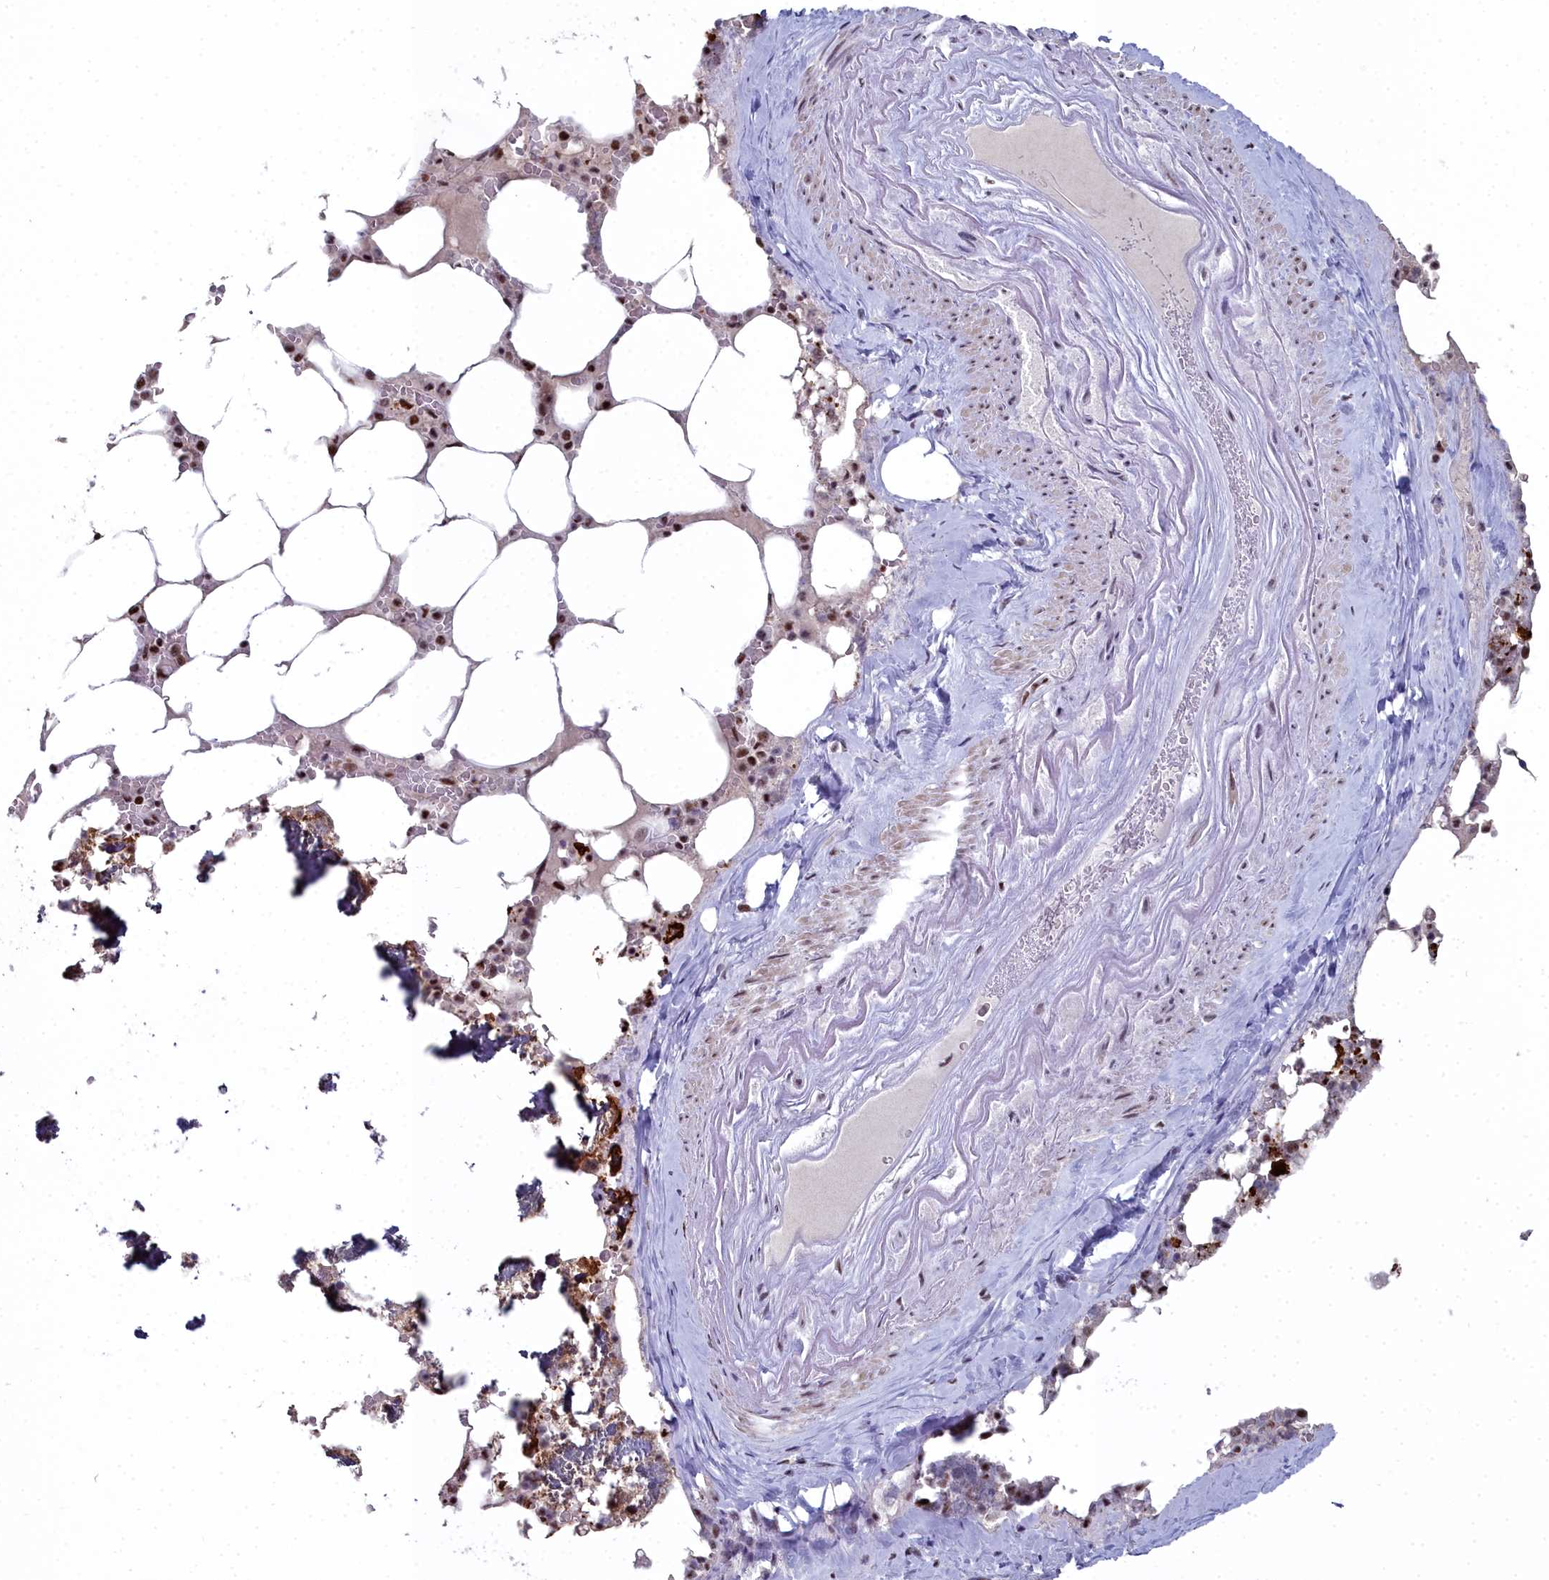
{"staining": {"intensity": "strong", "quantity": "25%-75%", "location": "nuclear"}, "tissue": "bone marrow", "cell_type": "Hematopoietic cells", "image_type": "normal", "snomed": [{"axis": "morphology", "description": "Normal tissue, NOS"}, {"axis": "topography", "description": "Bone marrow"}], "caption": "Strong nuclear expression is present in about 25%-75% of hematopoietic cells in unremarkable bone marrow. The protein of interest is stained brown, and the nuclei are stained in blue (DAB IHC with brightfield microscopy, high magnification).", "gene": "SF3B3", "patient": {"sex": "male", "age": 64}}